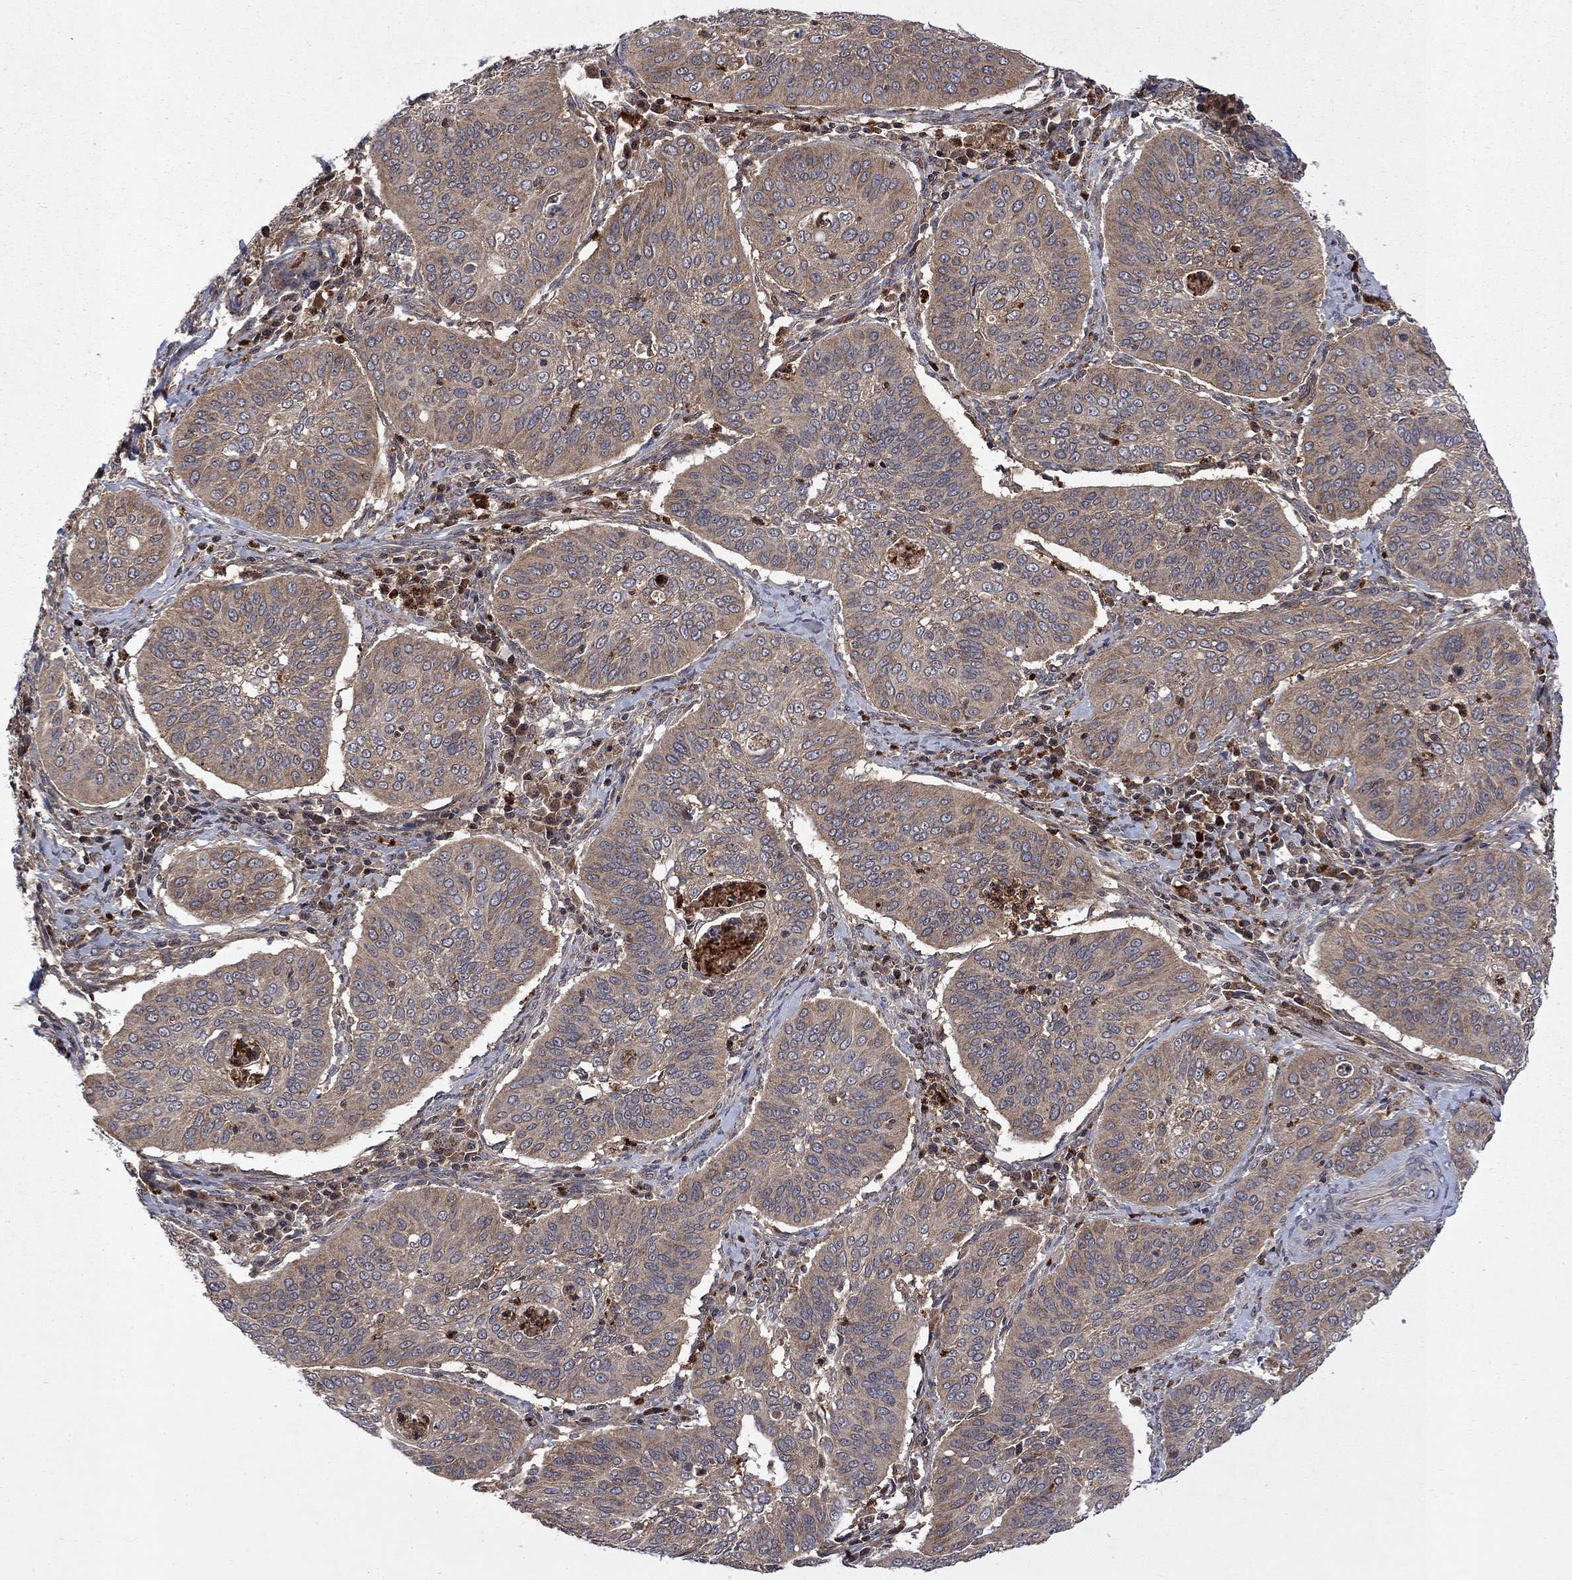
{"staining": {"intensity": "negative", "quantity": "none", "location": "none"}, "tissue": "cervical cancer", "cell_type": "Tumor cells", "image_type": "cancer", "snomed": [{"axis": "morphology", "description": "Normal tissue, NOS"}, {"axis": "morphology", "description": "Squamous cell carcinoma, NOS"}, {"axis": "topography", "description": "Cervix"}], "caption": "High magnification brightfield microscopy of squamous cell carcinoma (cervical) stained with DAB (brown) and counterstained with hematoxylin (blue): tumor cells show no significant staining.", "gene": "TMEM33", "patient": {"sex": "female", "age": 39}}